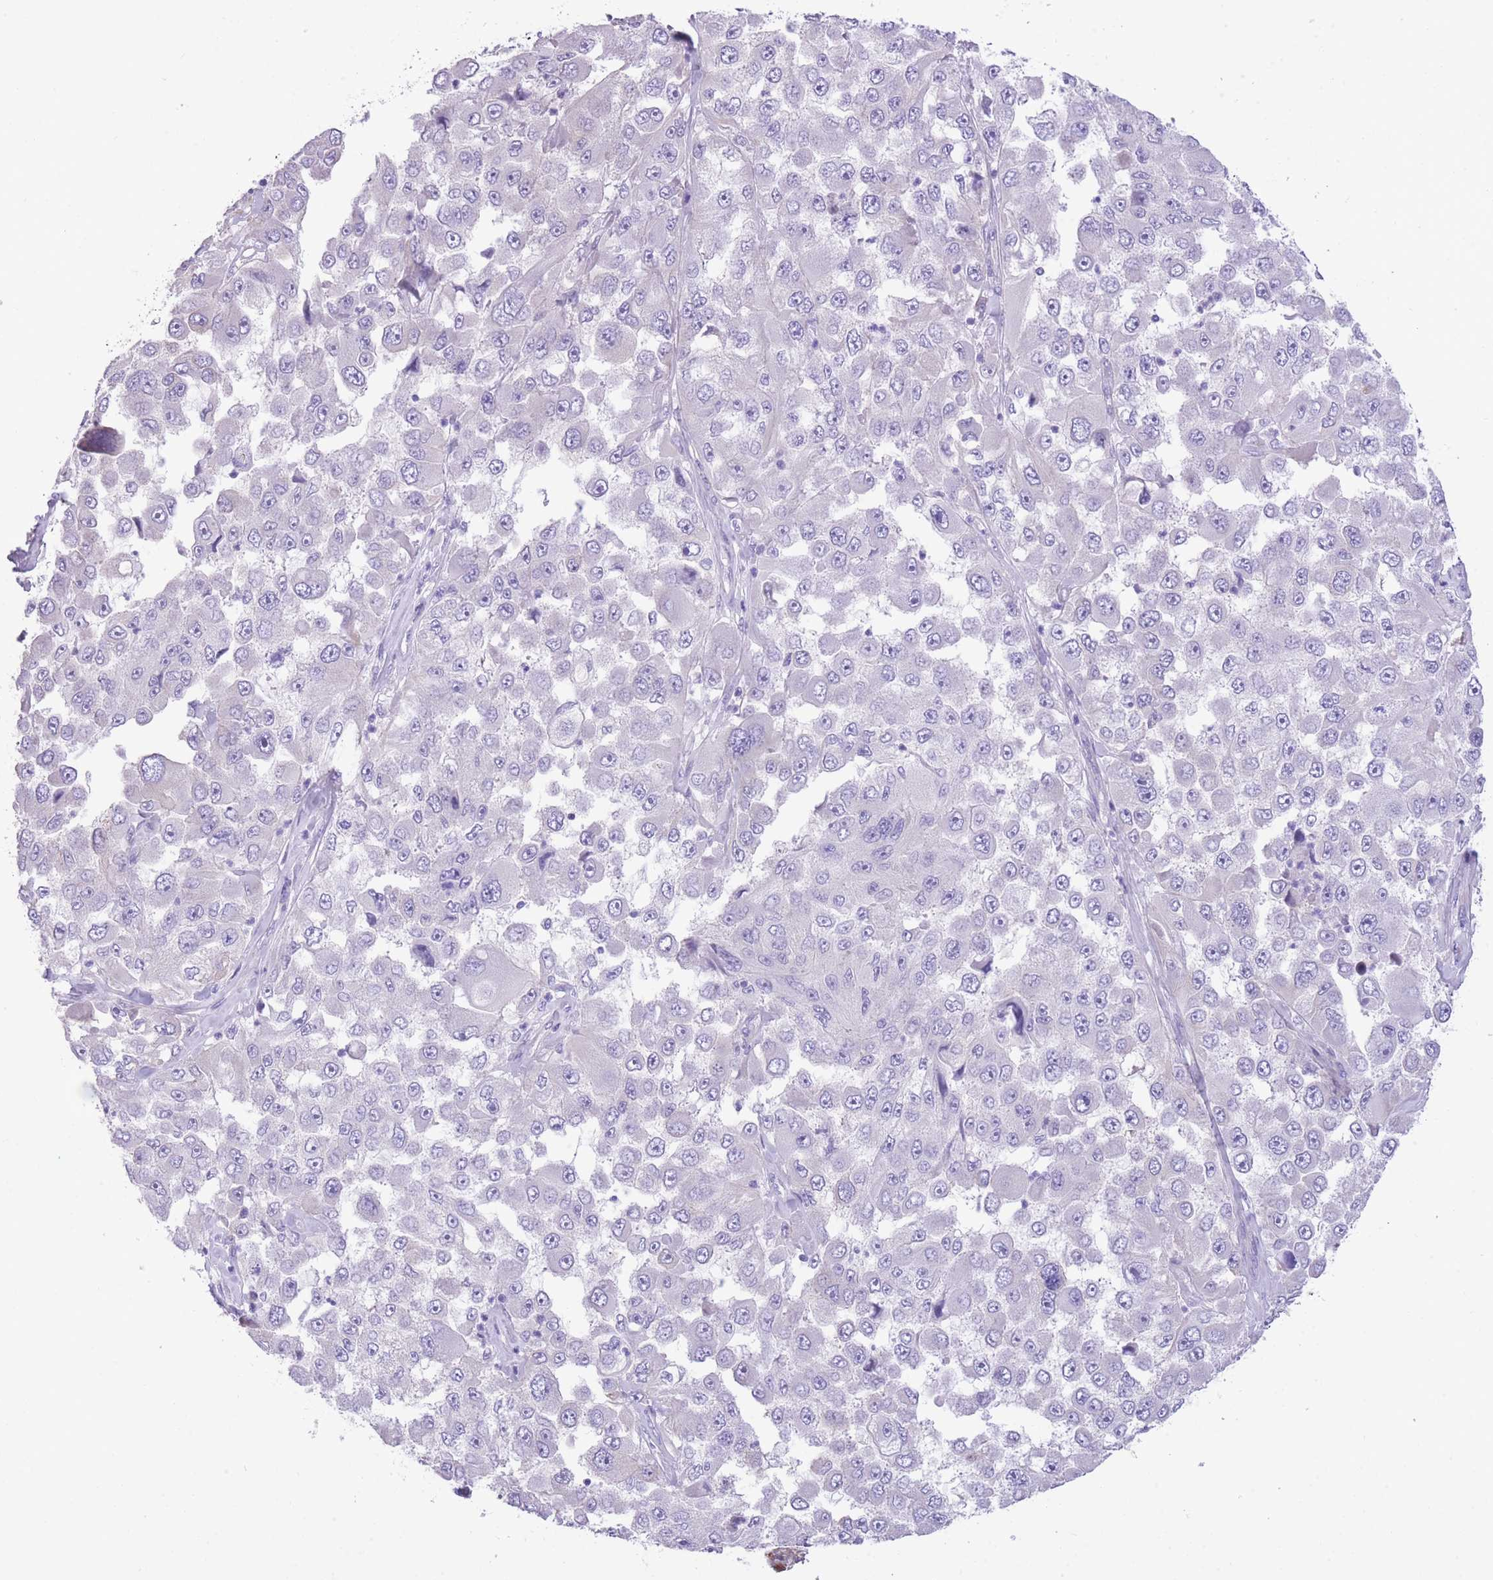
{"staining": {"intensity": "negative", "quantity": "none", "location": "none"}, "tissue": "melanoma", "cell_type": "Tumor cells", "image_type": "cancer", "snomed": [{"axis": "morphology", "description": "Malignant melanoma, Metastatic site"}, {"axis": "topography", "description": "Lymph node"}], "caption": "This is an immunohistochemistry micrograph of human melanoma. There is no expression in tumor cells.", "gene": "RHOU", "patient": {"sex": "male", "age": 62}}